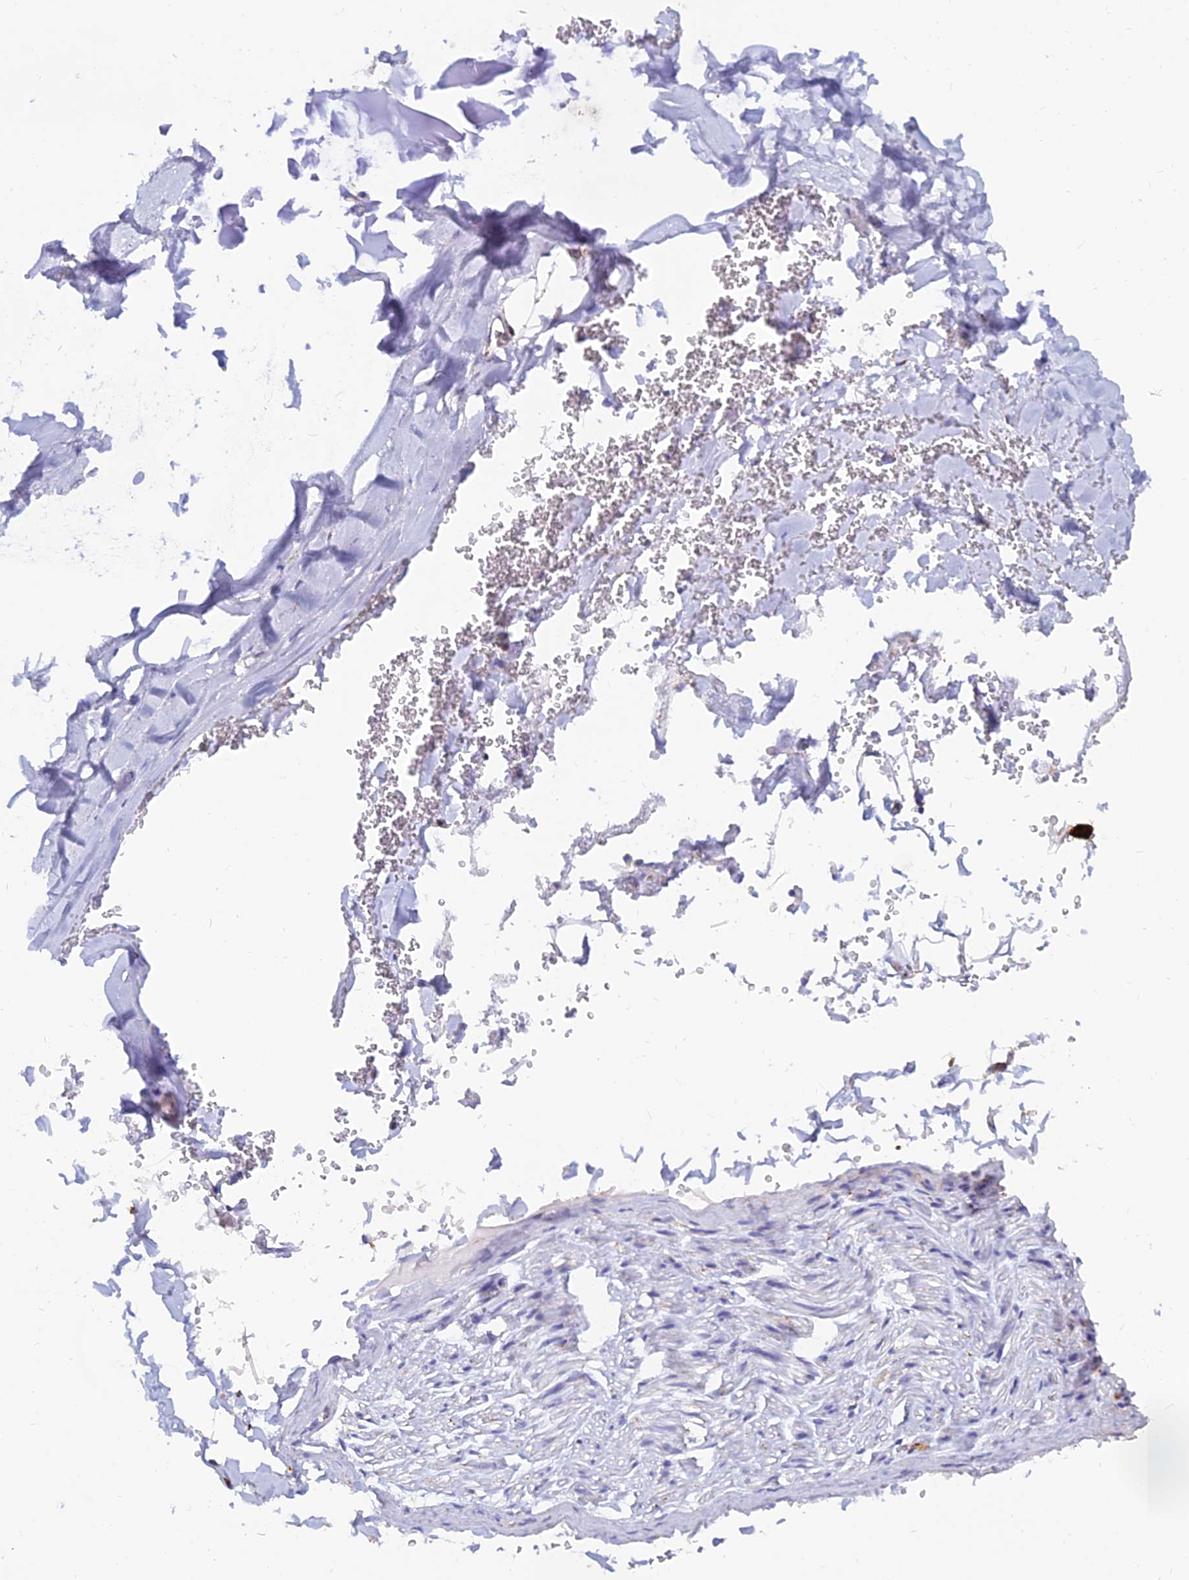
{"staining": {"intensity": "negative", "quantity": "none", "location": "none"}, "tissue": "adipose tissue", "cell_type": "Adipocytes", "image_type": "normal", "snomed": [{"axis": "morphology", "description": "Normal tissue, NOS"}, {"axis": "topography", "description": "Cartilage tissue"}], "caption": "Adipocytes show no significant expression in normal adipose tissue. (IHC, brightfield microscopy, high magnification).", "gene": "SPNS1", "patient": {"sex": "female", "age": 63}}